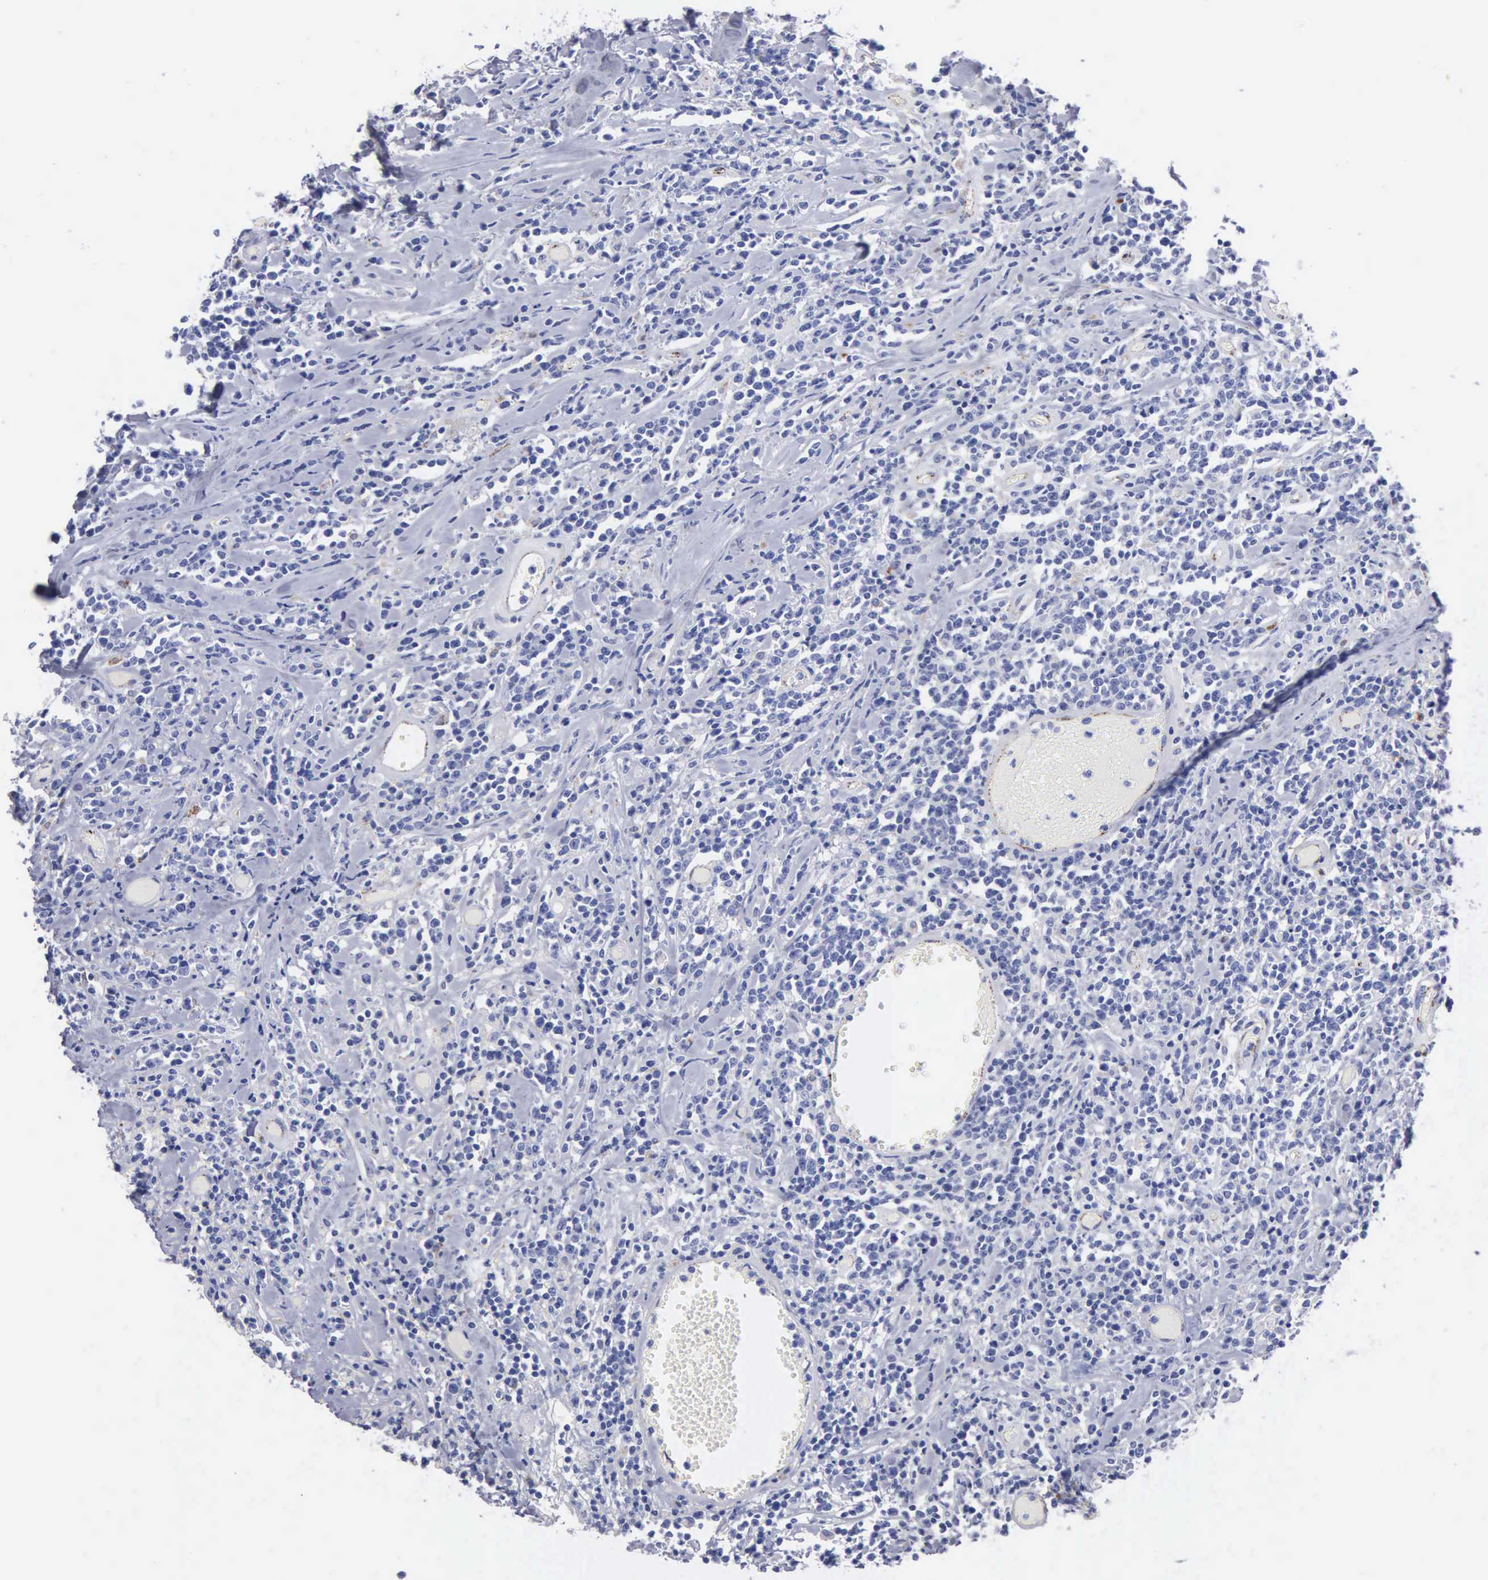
{"staining": {"intensity": "negative", "quantity": "none", "location": "none"}, "tissue": "lymphoma", "cell_type": "Tumor cells", "image_type": "cancer", "snomed": [{"axis": "morphology", "description": "Malignant lymphoma, non-Hodgkin's type, High grade"}, {"axis": "topography", "description": "Colon"}], "caption": "There is no significant expression in tumor cells of lymphoma. The staining is performed using DAB brown chromogen with nuclei counter-stained in using hematoxylin.", "gene": "CTSL", "patient": {"sex": "male", "age": 82}}